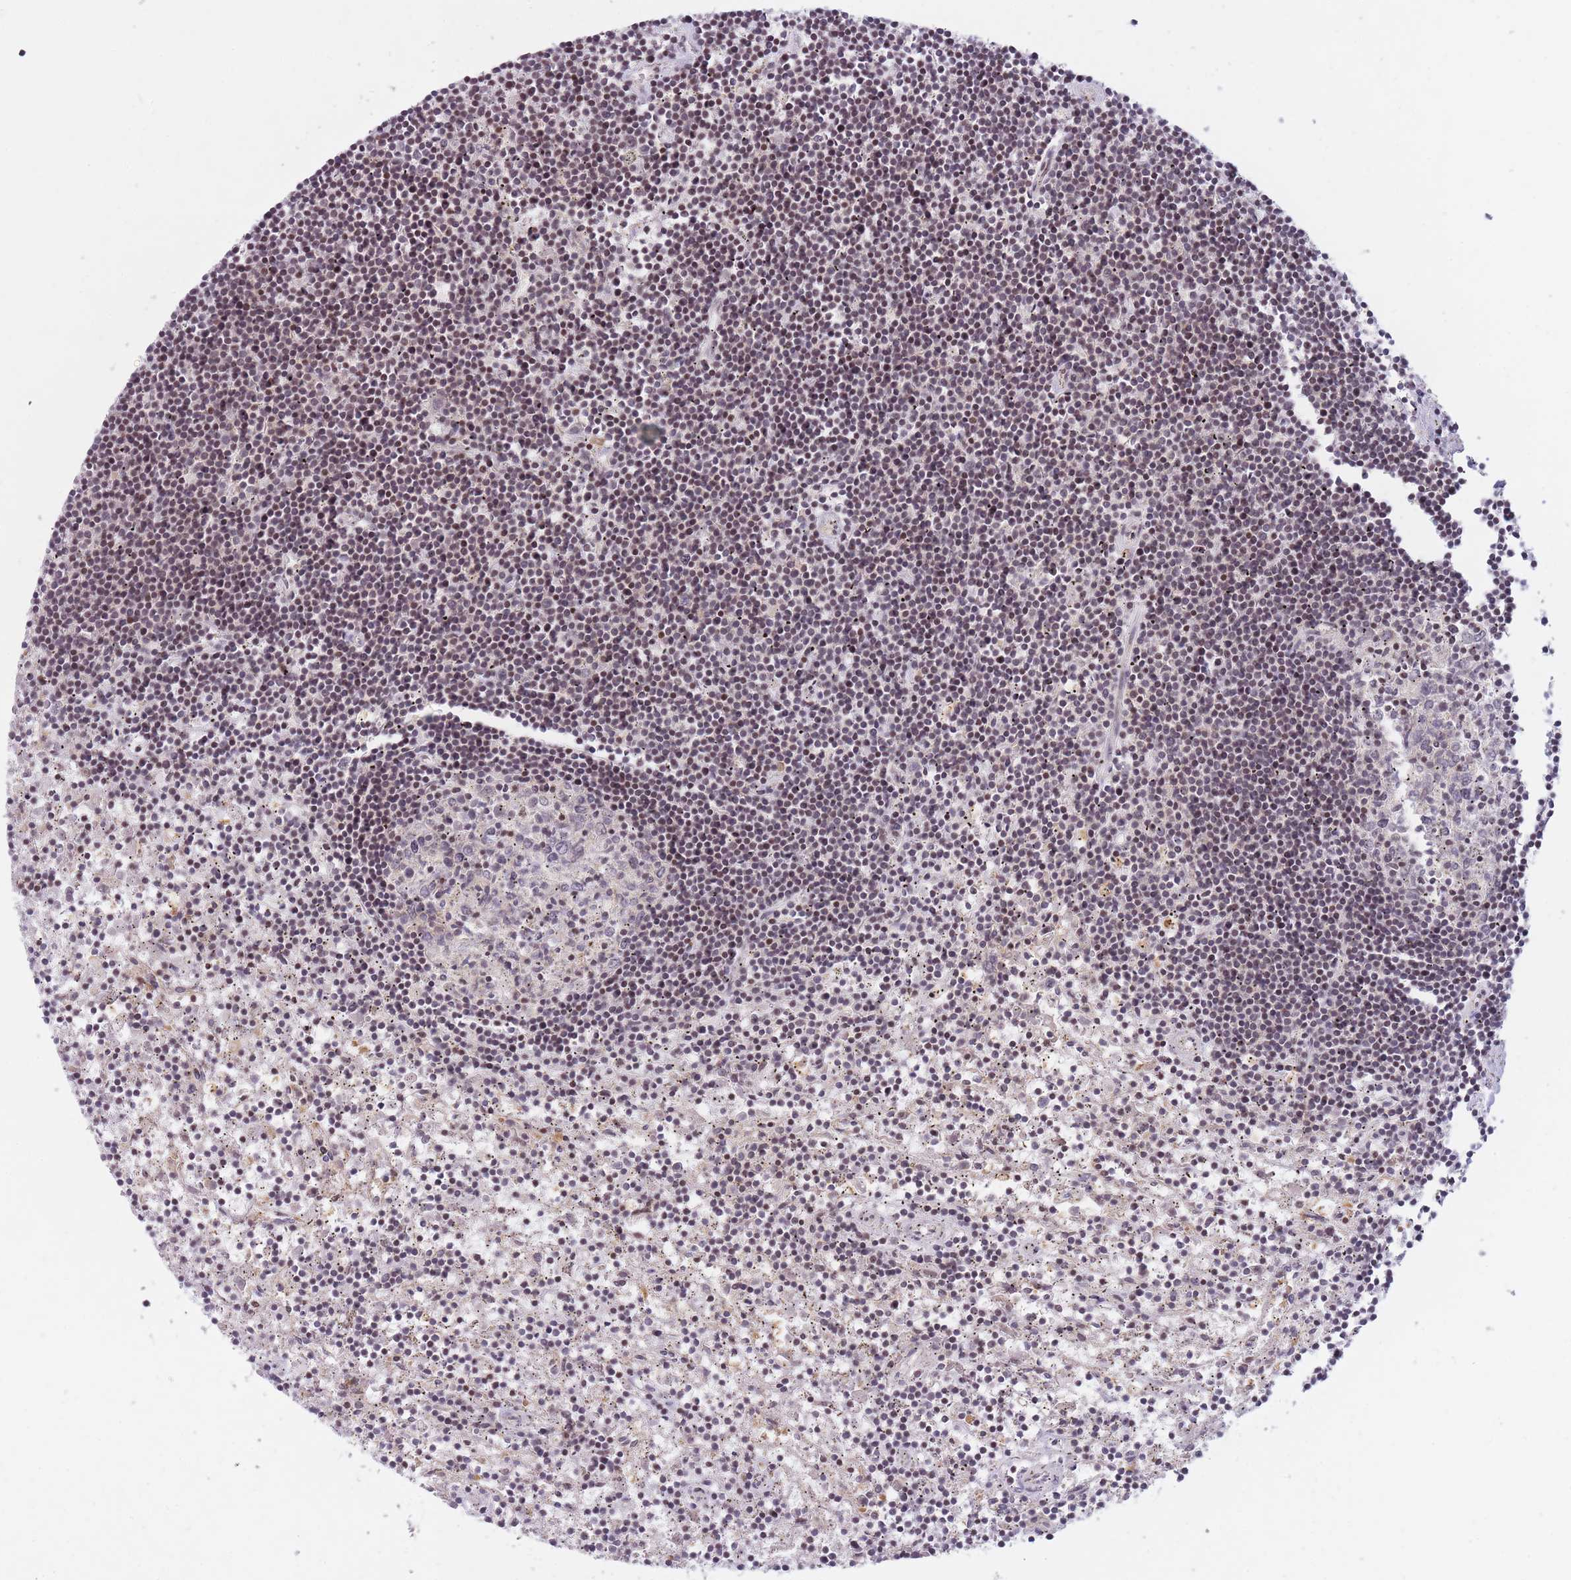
{"staining": {"intensity": "weak", "quantity": "<25%", "location": "nuclear"}, "tissue": "lymphoma", "cell_type": "Tumor cells", "image_type": "cancer", "snomed": [{"axis": "morphology", "description": "Malignant lymphoma, non-Hodgkin's type, Low grade"}, {"axis": "topography", "description": "Spleen"}], "caption": "Photomicrograph shows no protein expression in tumor cells of low-grade malignant lymphoma, non-Hodgkin's type tissue. (Stains: DAB IHC with hematoxylin counter stain, Microscopy: brightfield microscopy at high magnification).", "gene": "SLC35F5", "patient": {"sex": "male", "age": 76}}